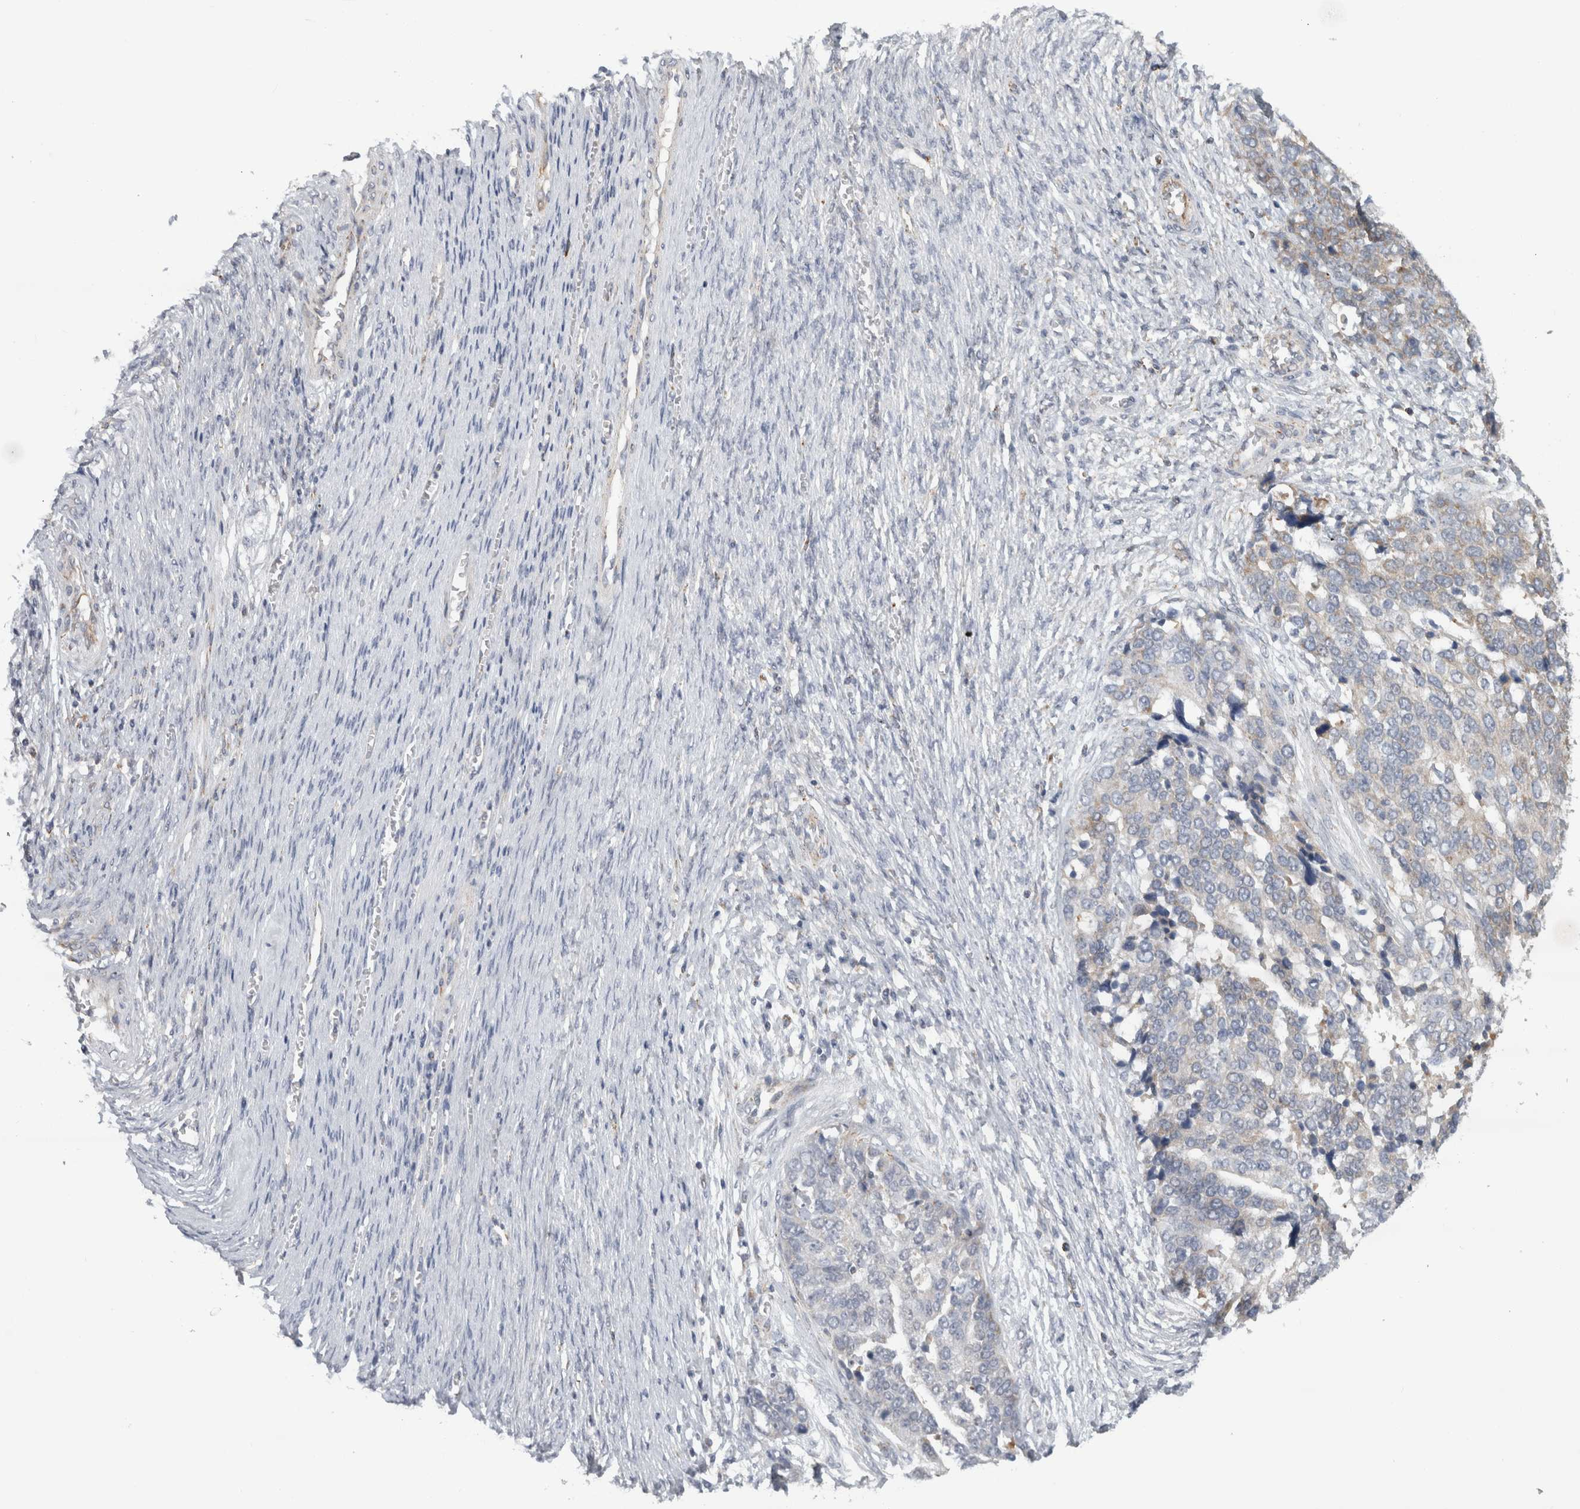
{"staining": {"intensity": "weak", "quantity": "<25%", "location": "cytoplasmic/membranous"}, "tissue": "ovarian cancer", "cell_type": "Tumor cells", "image_type": "cancer", "snomed": [{"axis": "morphology", "description": "Cystadenocarcinoma, serous, NOS"}, {"axis": "topography", "description": "Ovary"}], "caption": "A high-resolution image shows immunohistochemistry (IHC) staining of ovarian serous cystadenocarcinoma, which displays no significant staining in tumor cells.", "gene": "RAB18", "patient": {"sex": "female", "age": 44}}